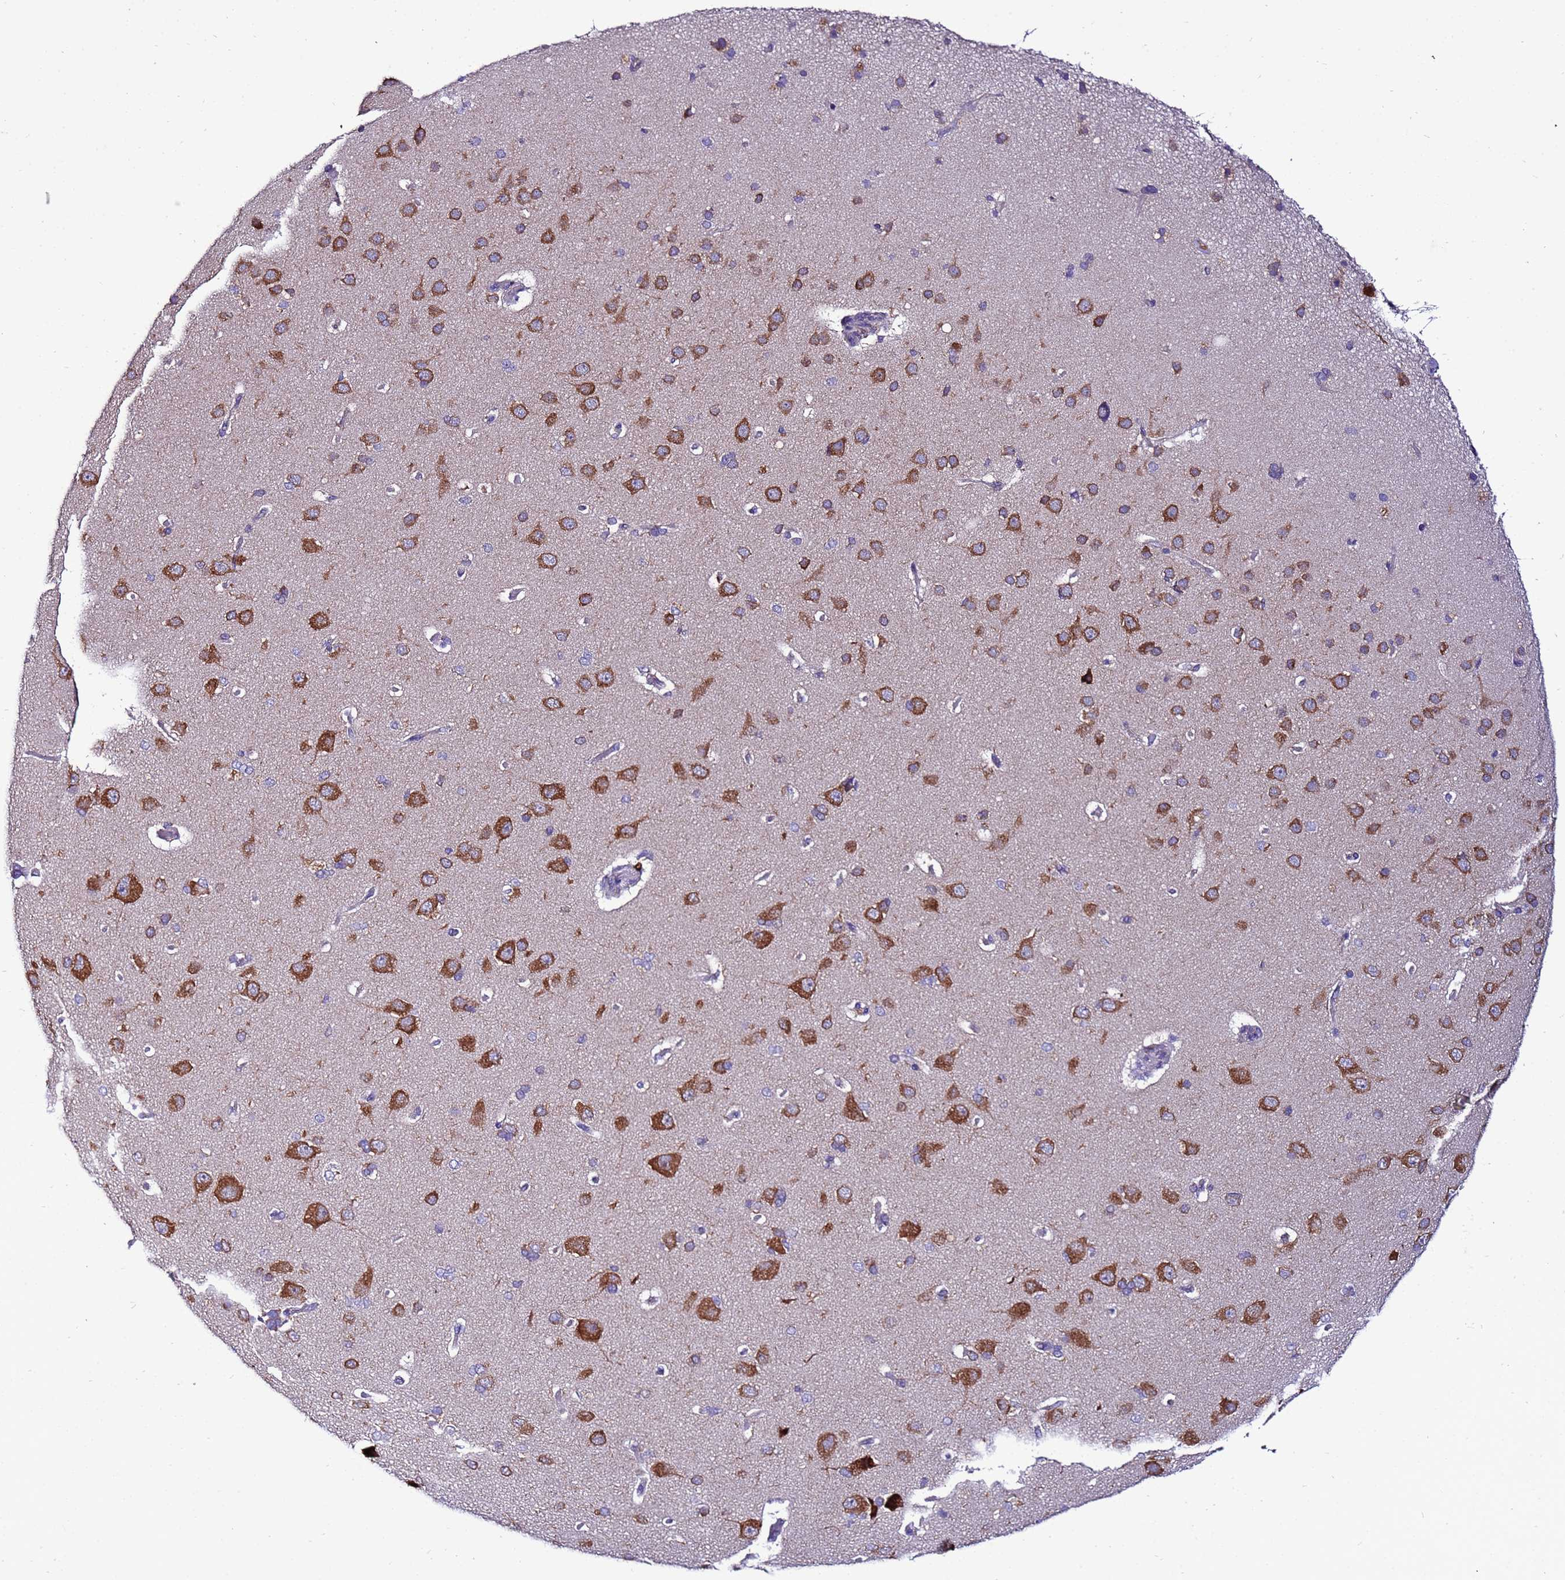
{"staining": {"intensity": "moderate", "quantity": ">75%", "location": "cytoplasmic/membranous"}, "tissue": "cerebral cortex", "cell_type": "Endothelial cells", "image_type": "normal", "snomed": [{"axis": "morphology", "description": "Normal tissue, NOS"}, {"axis": "topography", "description": "Cerebral cortex"}], "caption": "A brown stain labels moderate cytoplasmic/membranous positivity of a protein in endothelial cells of benign human cerebral cortex.", "gene": "ANTKMT", "patient": {"sex": "male", "age": 62}}